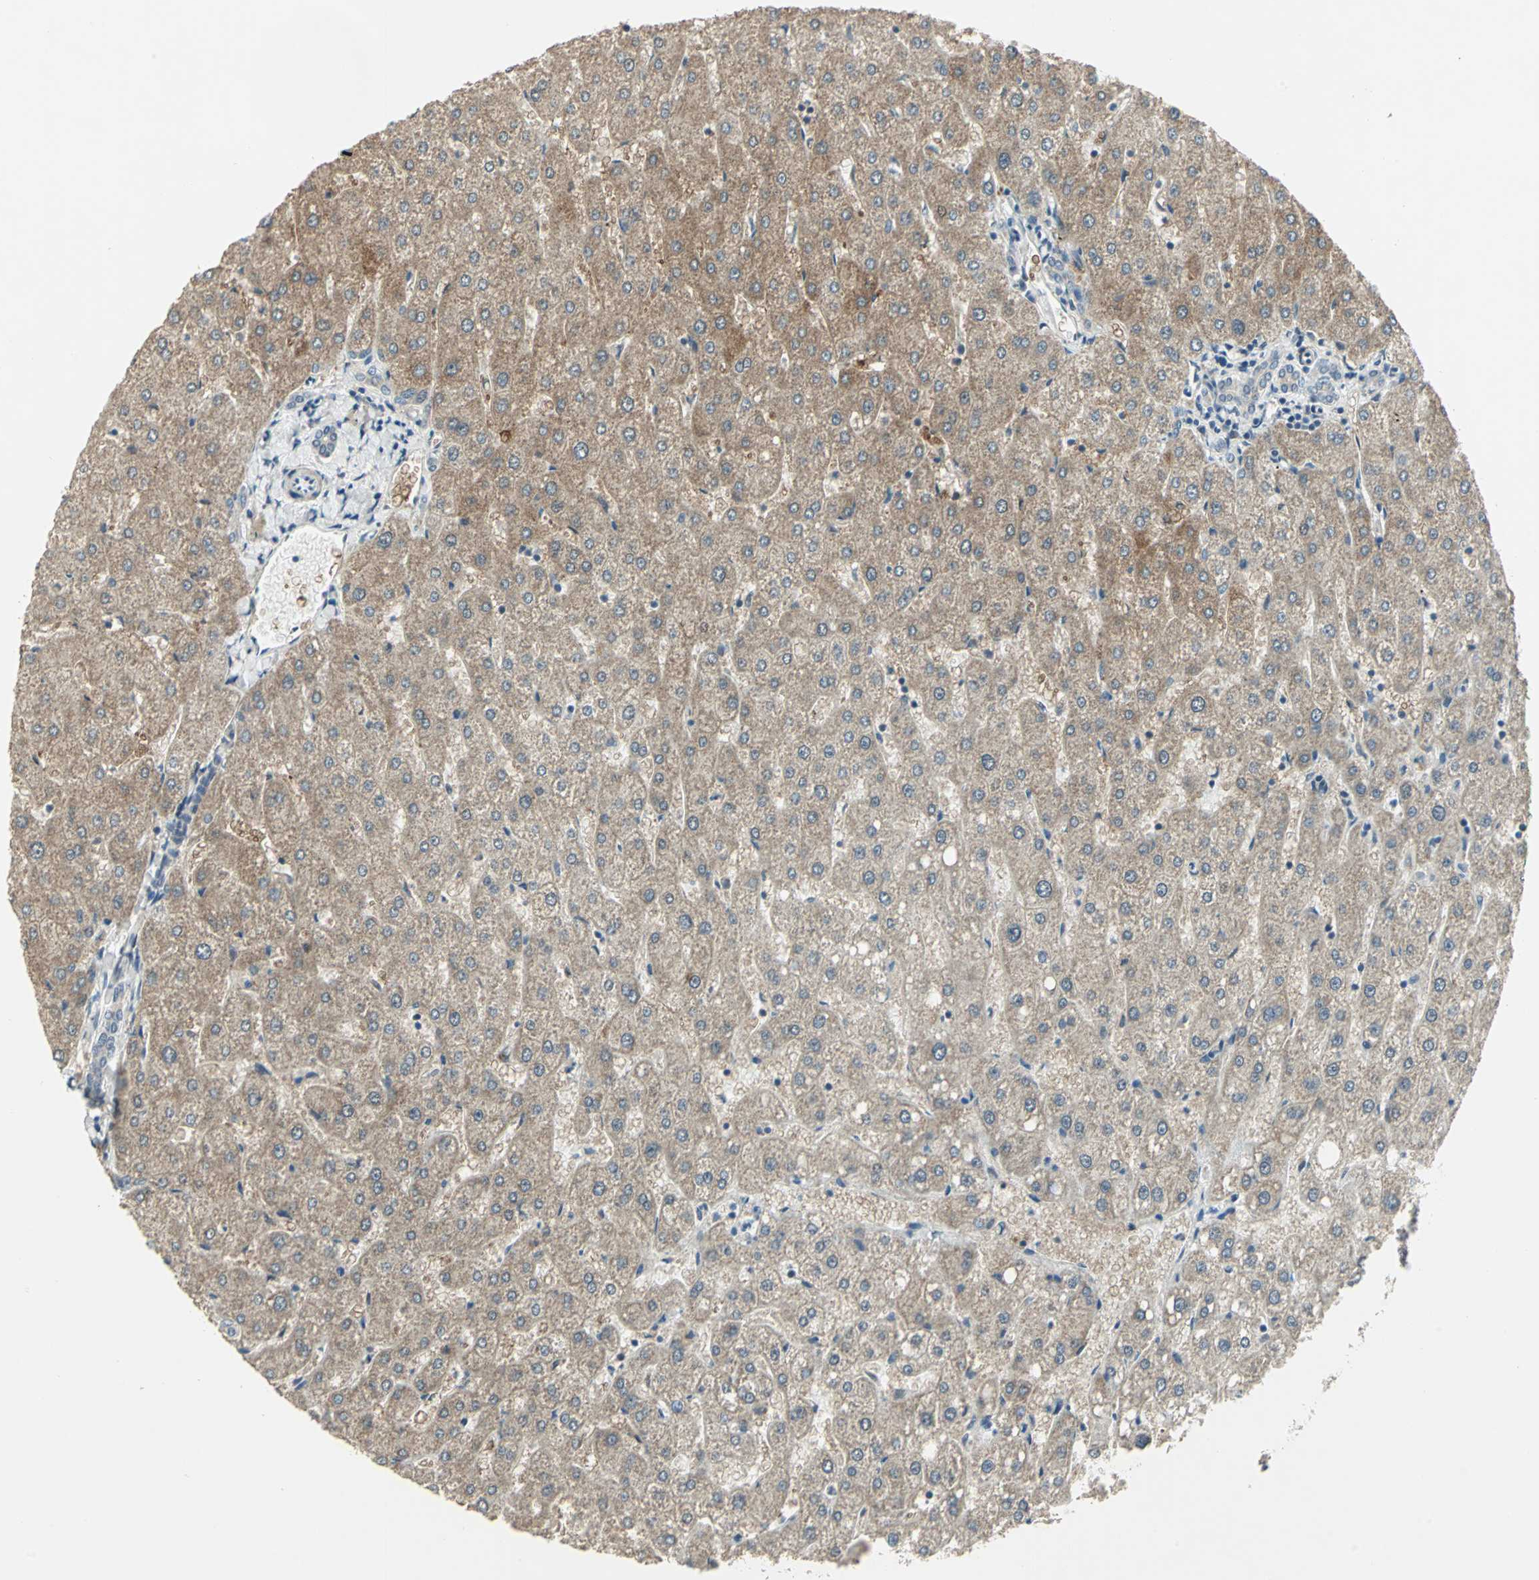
{"staining": {"intensity": "weak", "quantity": ">75%", "location": "cytoplasmic/membranous"}, "tissue": "liver", "cell_type": "Cholangiocytes", "image_type": "normal", "snomed": [{"axis": "morphology", "description": "Normal tissue, NOS"}, {"axis": "topography", "description": "Liver"}], "caption": "Protein staining displays weak cytoplasmic/membranous positivity in approximately >75% of cholangiocytes in unremarkable liver.", "gene": "MTA1", "patient": {"sex": "male", "age": 67}}